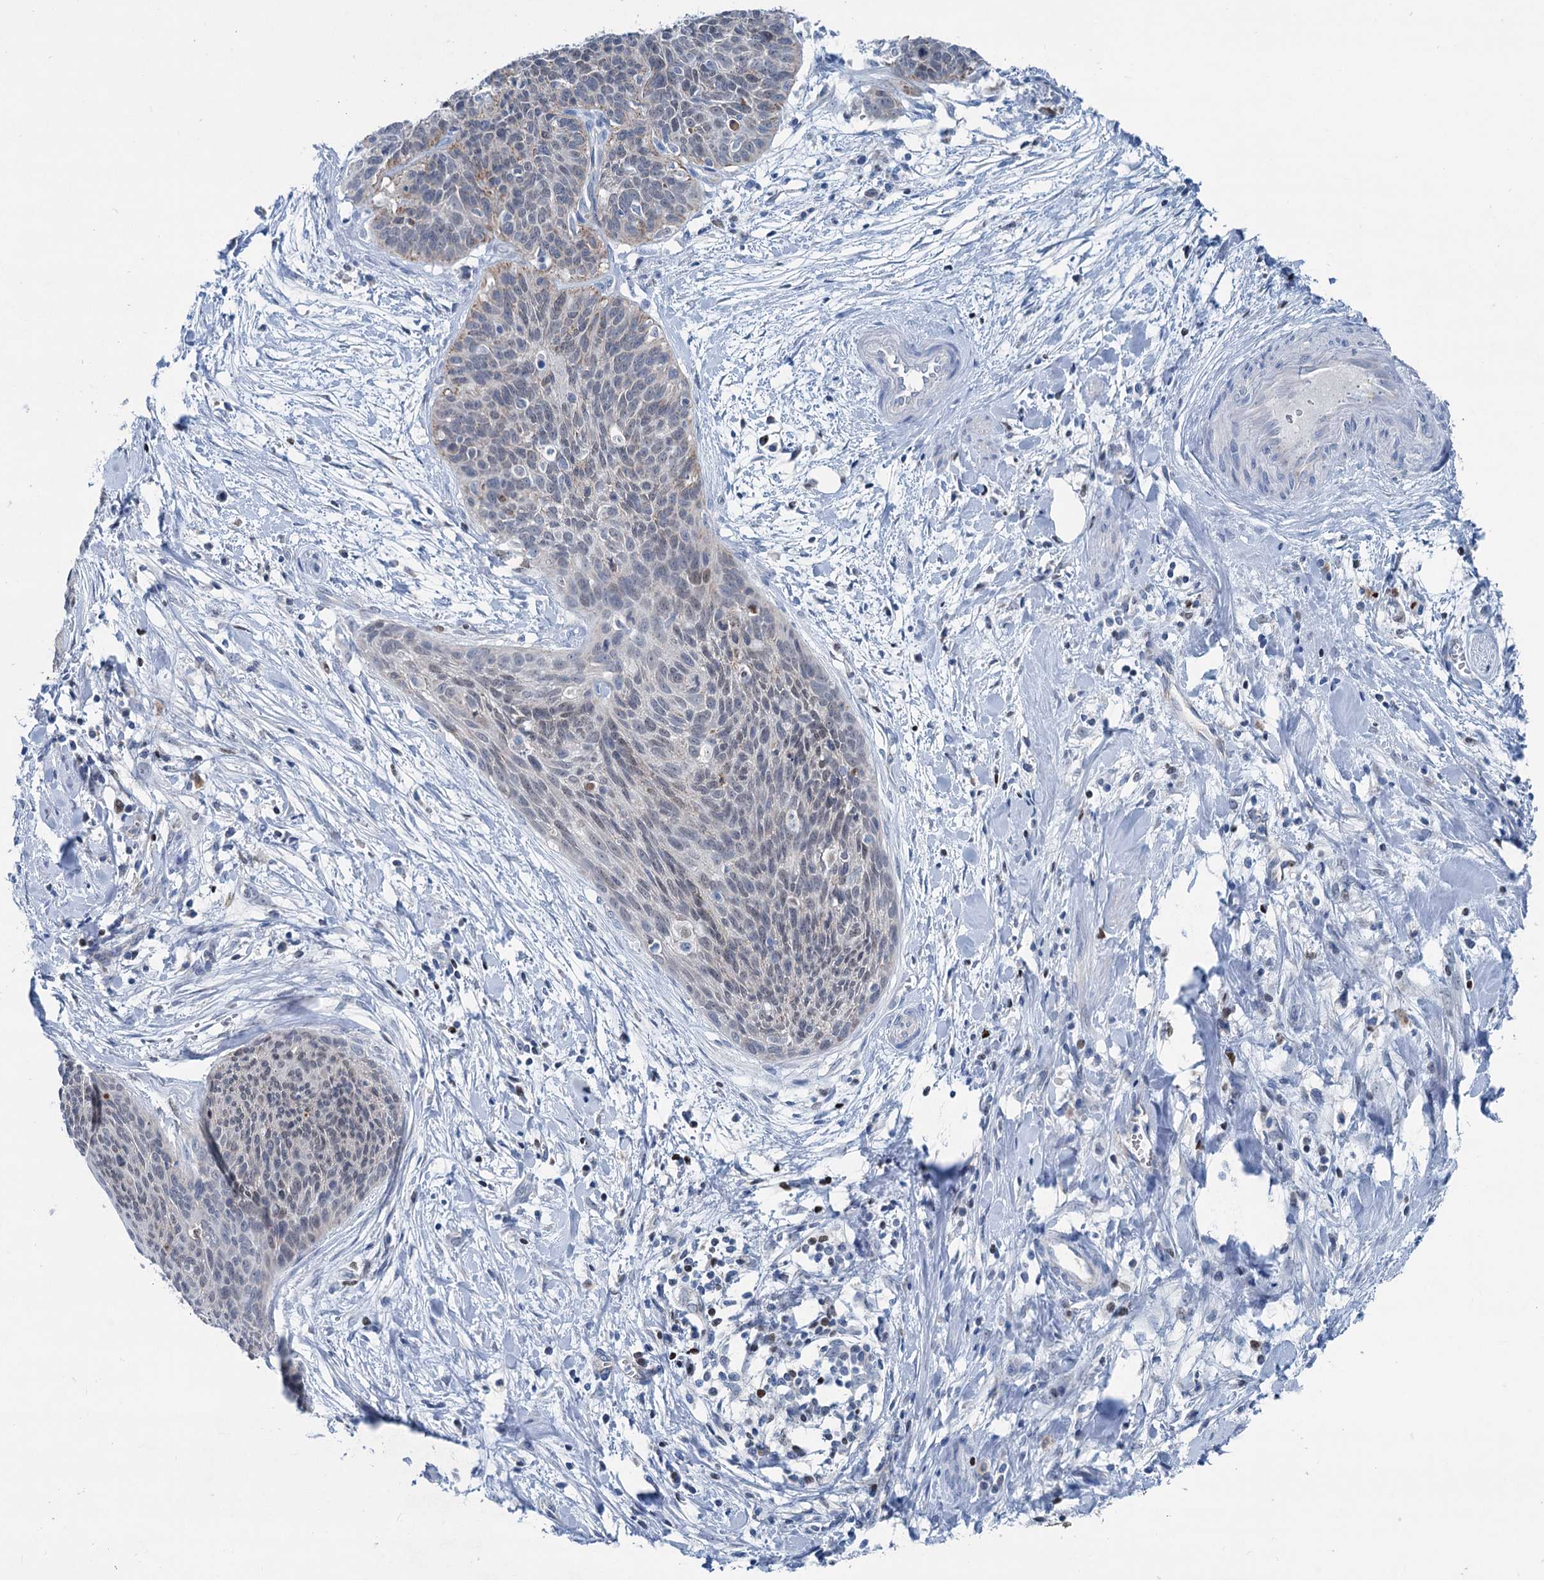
{"staining": {"intensity": "negative", "quantity": "none", "location": "none"}, "tissue": "cervical cancer", "cell_type": "Tumor cells", "image_type": "cancer", "snomed": [{"axis": "morphology", "description": "Squamous cell carcinoma, NOS"}, {"axis": "topography", "description": "Cervix"}], "caption": "The photomicrograph demonstrates no significant expression in tumor cells of squamous cell carcinoma (cervical). (Brightfield microscopy of DAB (3,3'-diaminobenzidine) immunohistochemistry (IHC) at high magnification).", "gene": "ELP4", "patient": {"sex": "female", "age": 55}}